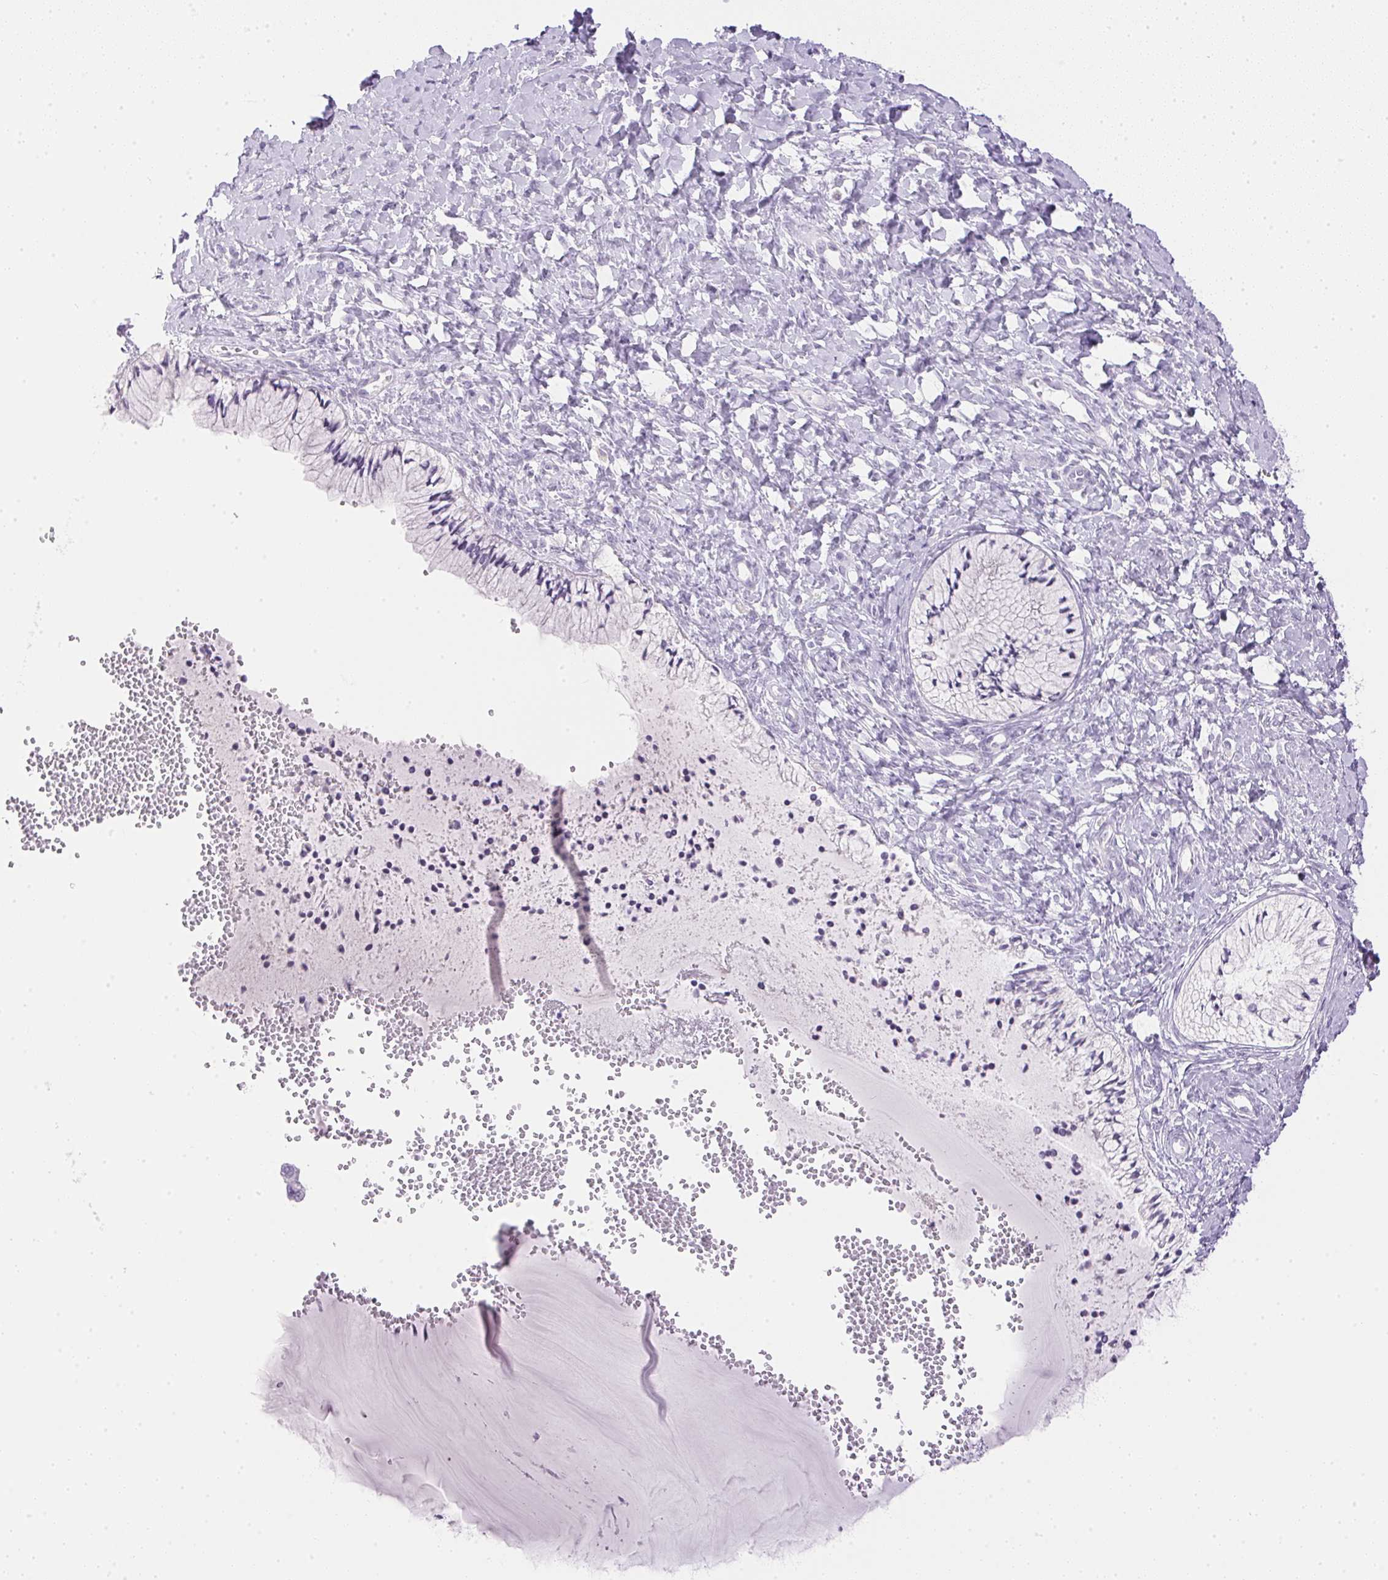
{"staining": {"intensity": "negative", "quantity": "none", "location": "none"}, "tissue": "cervix", "cell_type": "Glandular cells", "image_type": "normal", "snomed": [{"axis": "morphology", "description": "Normal tissue, NOS"}, {"axis": "topography", "description": "Cervix"}], "caption": "Immunohistochemistry (IHC) photomicrograph of normal cervix: human cervix stained with DAB exhibits no significant protein staining in glandular cells.", "gene": "CTRL", "patient": {"sex": "female", "age": 37}}